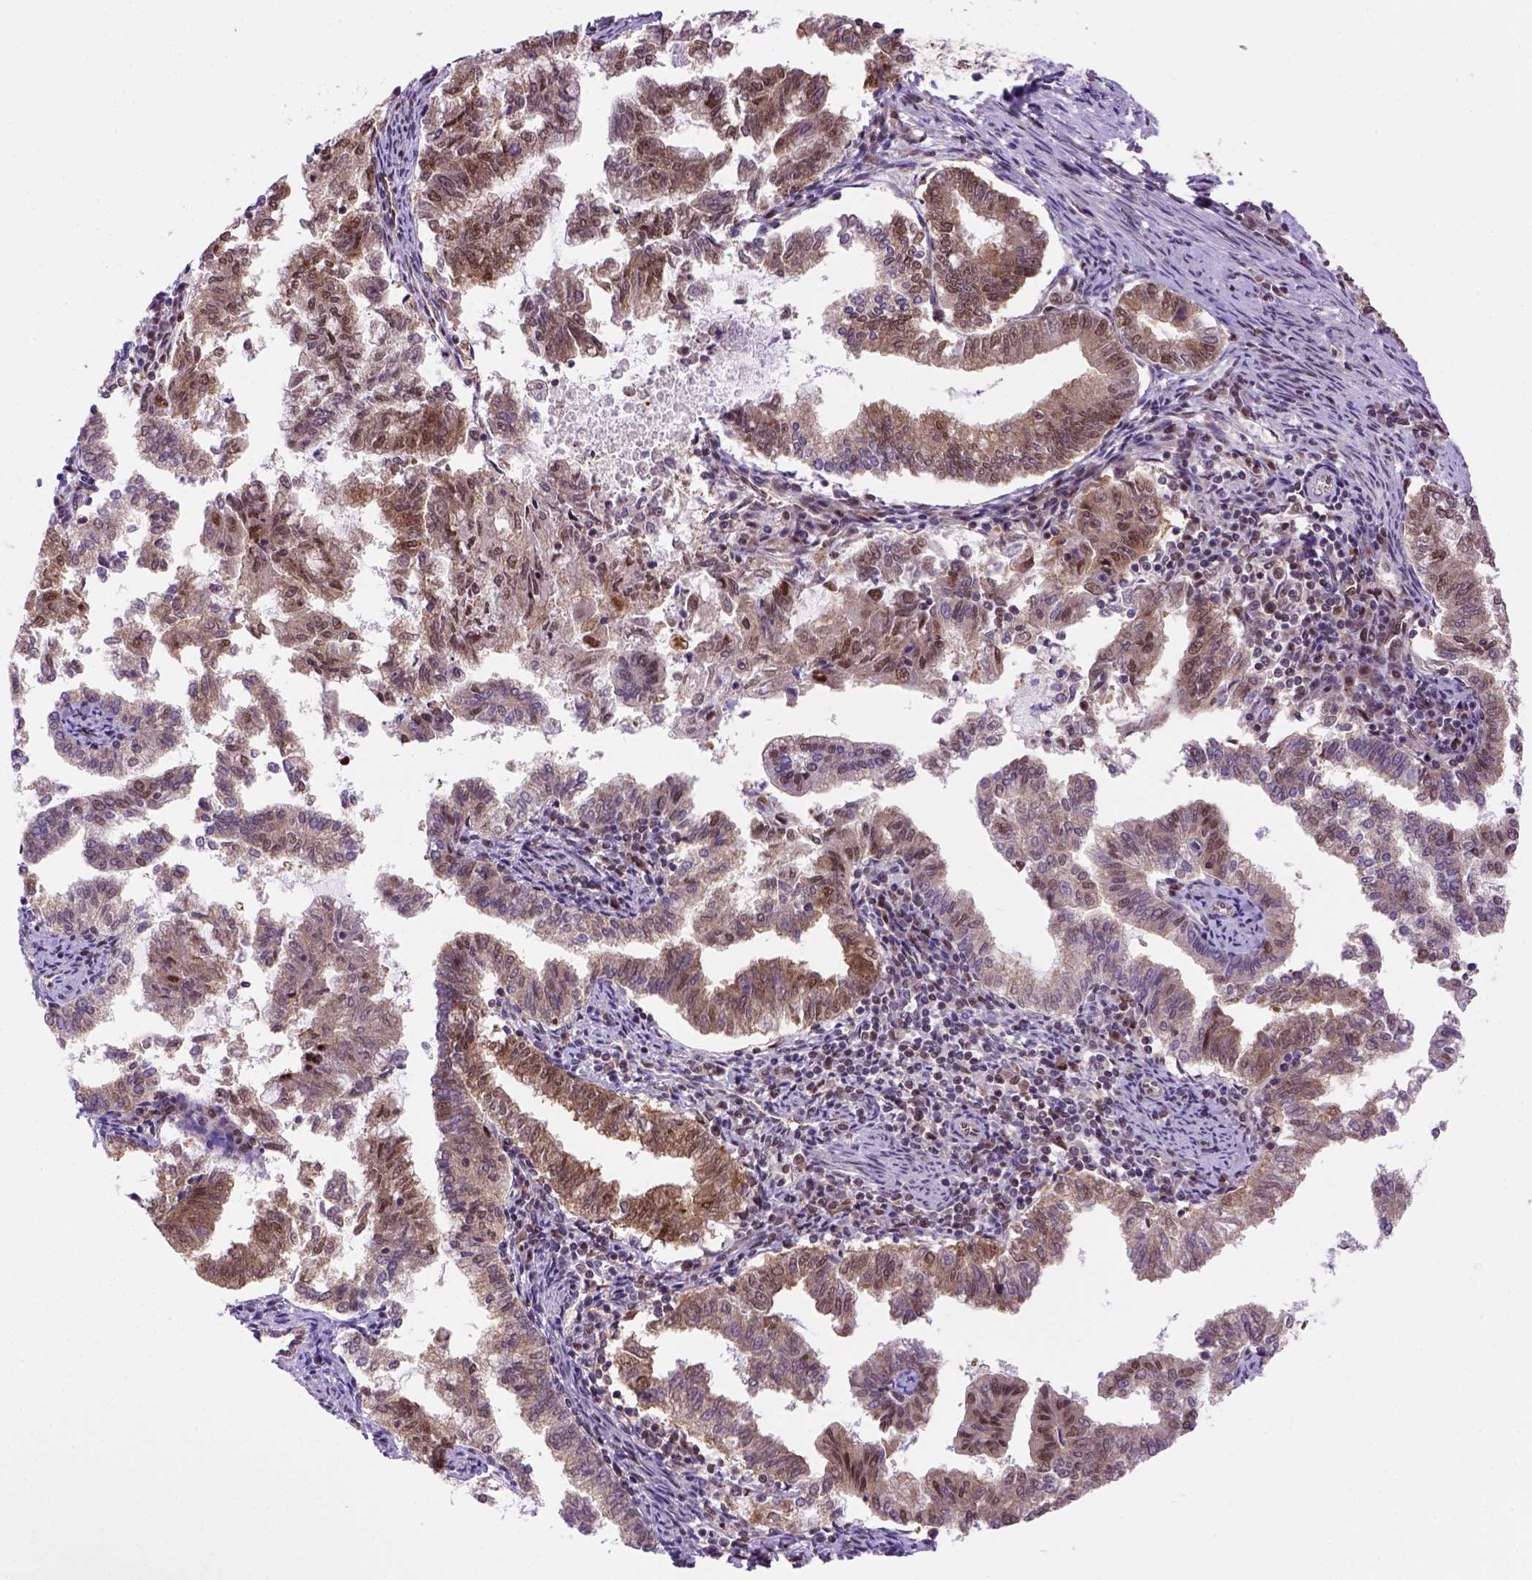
{"staining": {"intensity": "moderate", "quantity": ">75%", "location": "cytoplasmic/membranous,nuclear"}, "tissue": "endometrial cancer", "cell_type": "Tumor cells", "image_type": "cancer", "snomed": [{"axis": "morphology", "description": "Adenocarcinoma, NOS"}, {"axis": "topography", "description": "Endometrium"}], "caption": "High-magnification brightfield microscopy of endometrial adenocarcinoma stained with DAB (3,3'-diaminobenzidine) (brown) and counterstained with hematoxylin (blue). tumor cells exhibit moderate cytoplasmic/membranous and nuclear positivity is present in about>75% of cells.", "gene": "PSMC2", "patient": {"sex": "female", "age": 79}}